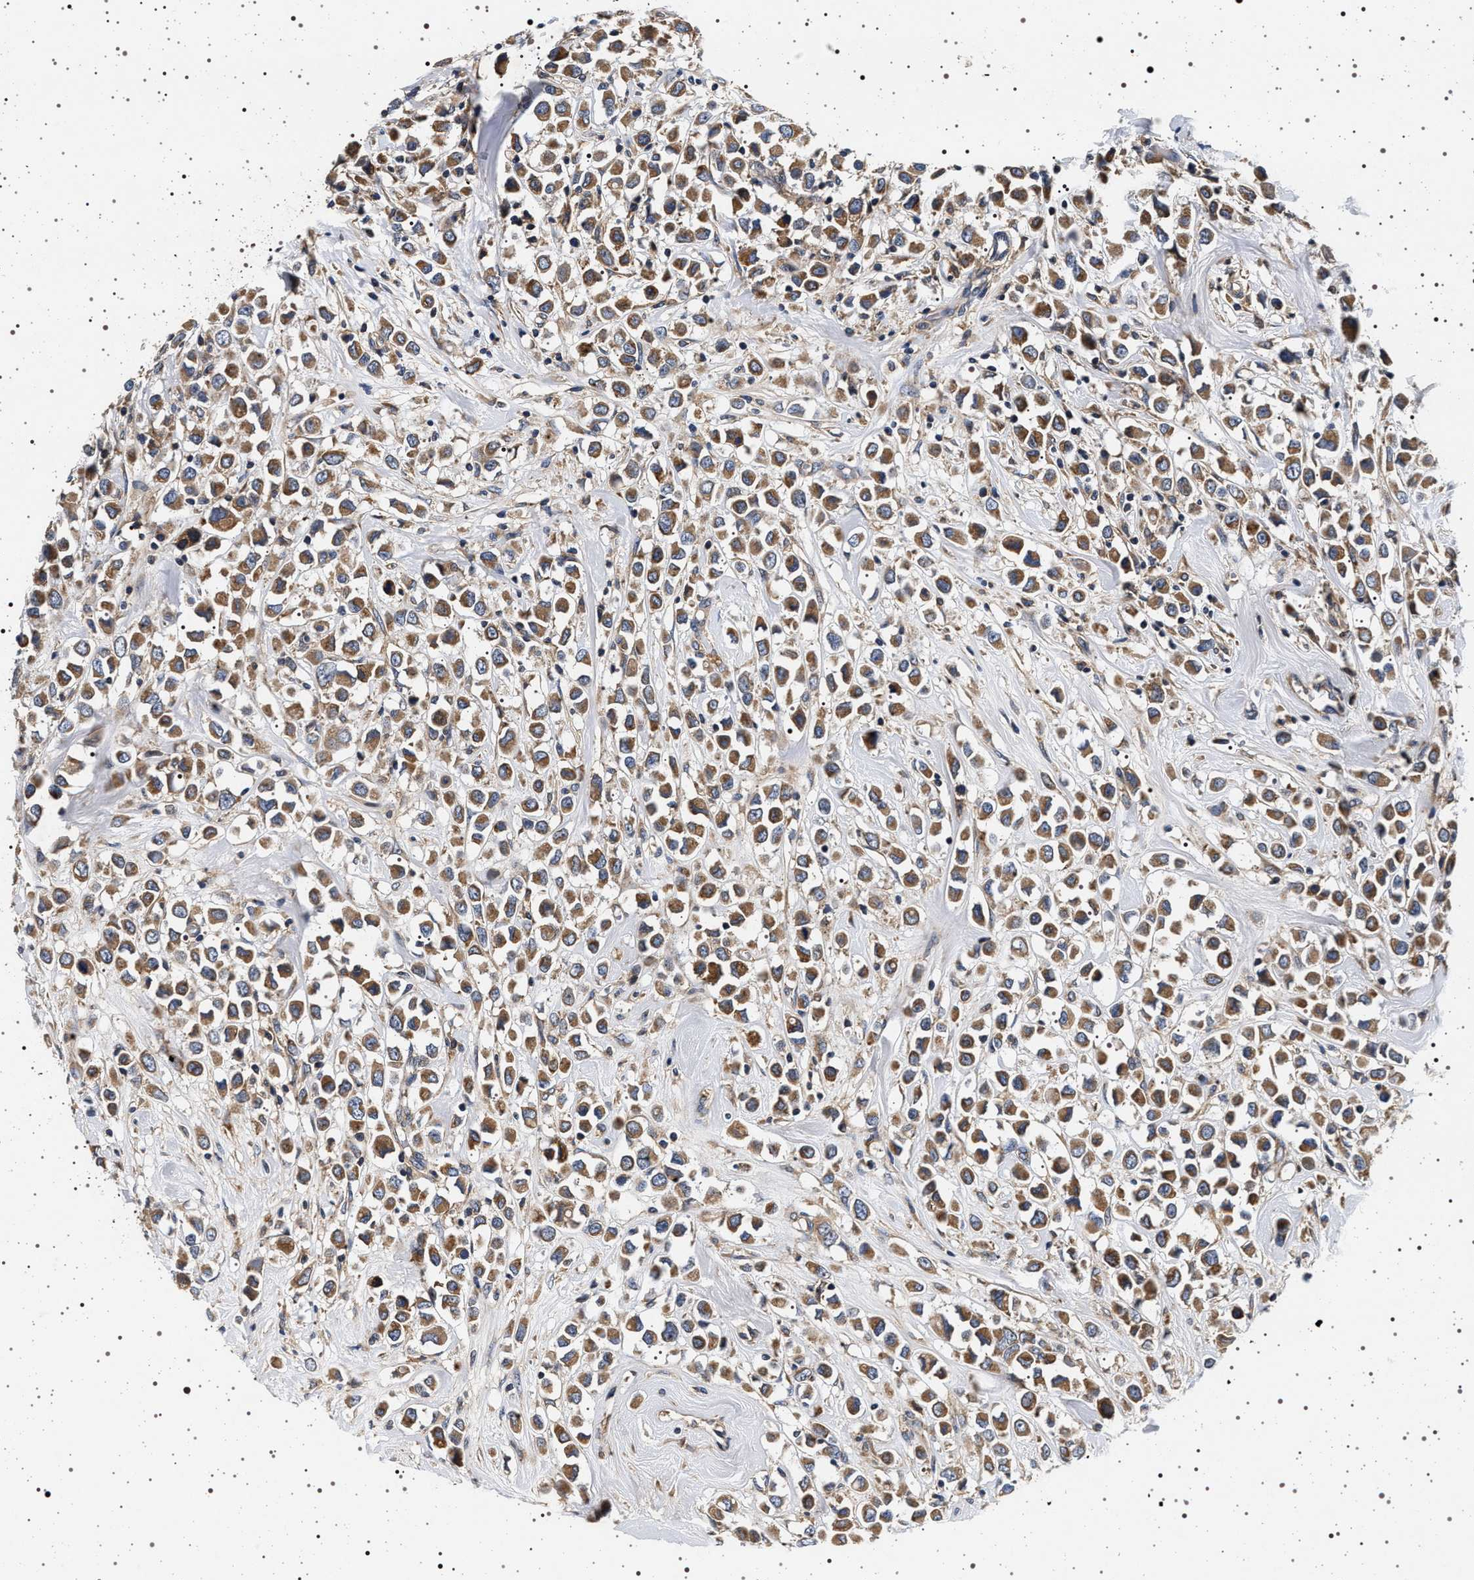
{"staining": {"intensity": "moderate", "quantity": ">75%", "location": "cytoplasmic/membranous"}, "tissue": "breast cancer", "cell_type": "Tumor cells", "image_type": "cancer", "snomed": [{"axis": "morphology", "description": "Duct carcinoma"}, {"axis": "topography", "description": "Breast"}], "caption": "IHC of breast infiltrating ductal carcinoma shows medium levels of moderate cytoplasmic/membranous expression in about >75% of tumor cells. The protein of interest is stained brown, and the nuclei are stained in blue (DAB (3,3'-diaminobenzidine) IHC with brightfield microscopy, high magnification).", "gene": "DCBLD2", "patient": {"sex": "female", "age": 61}}